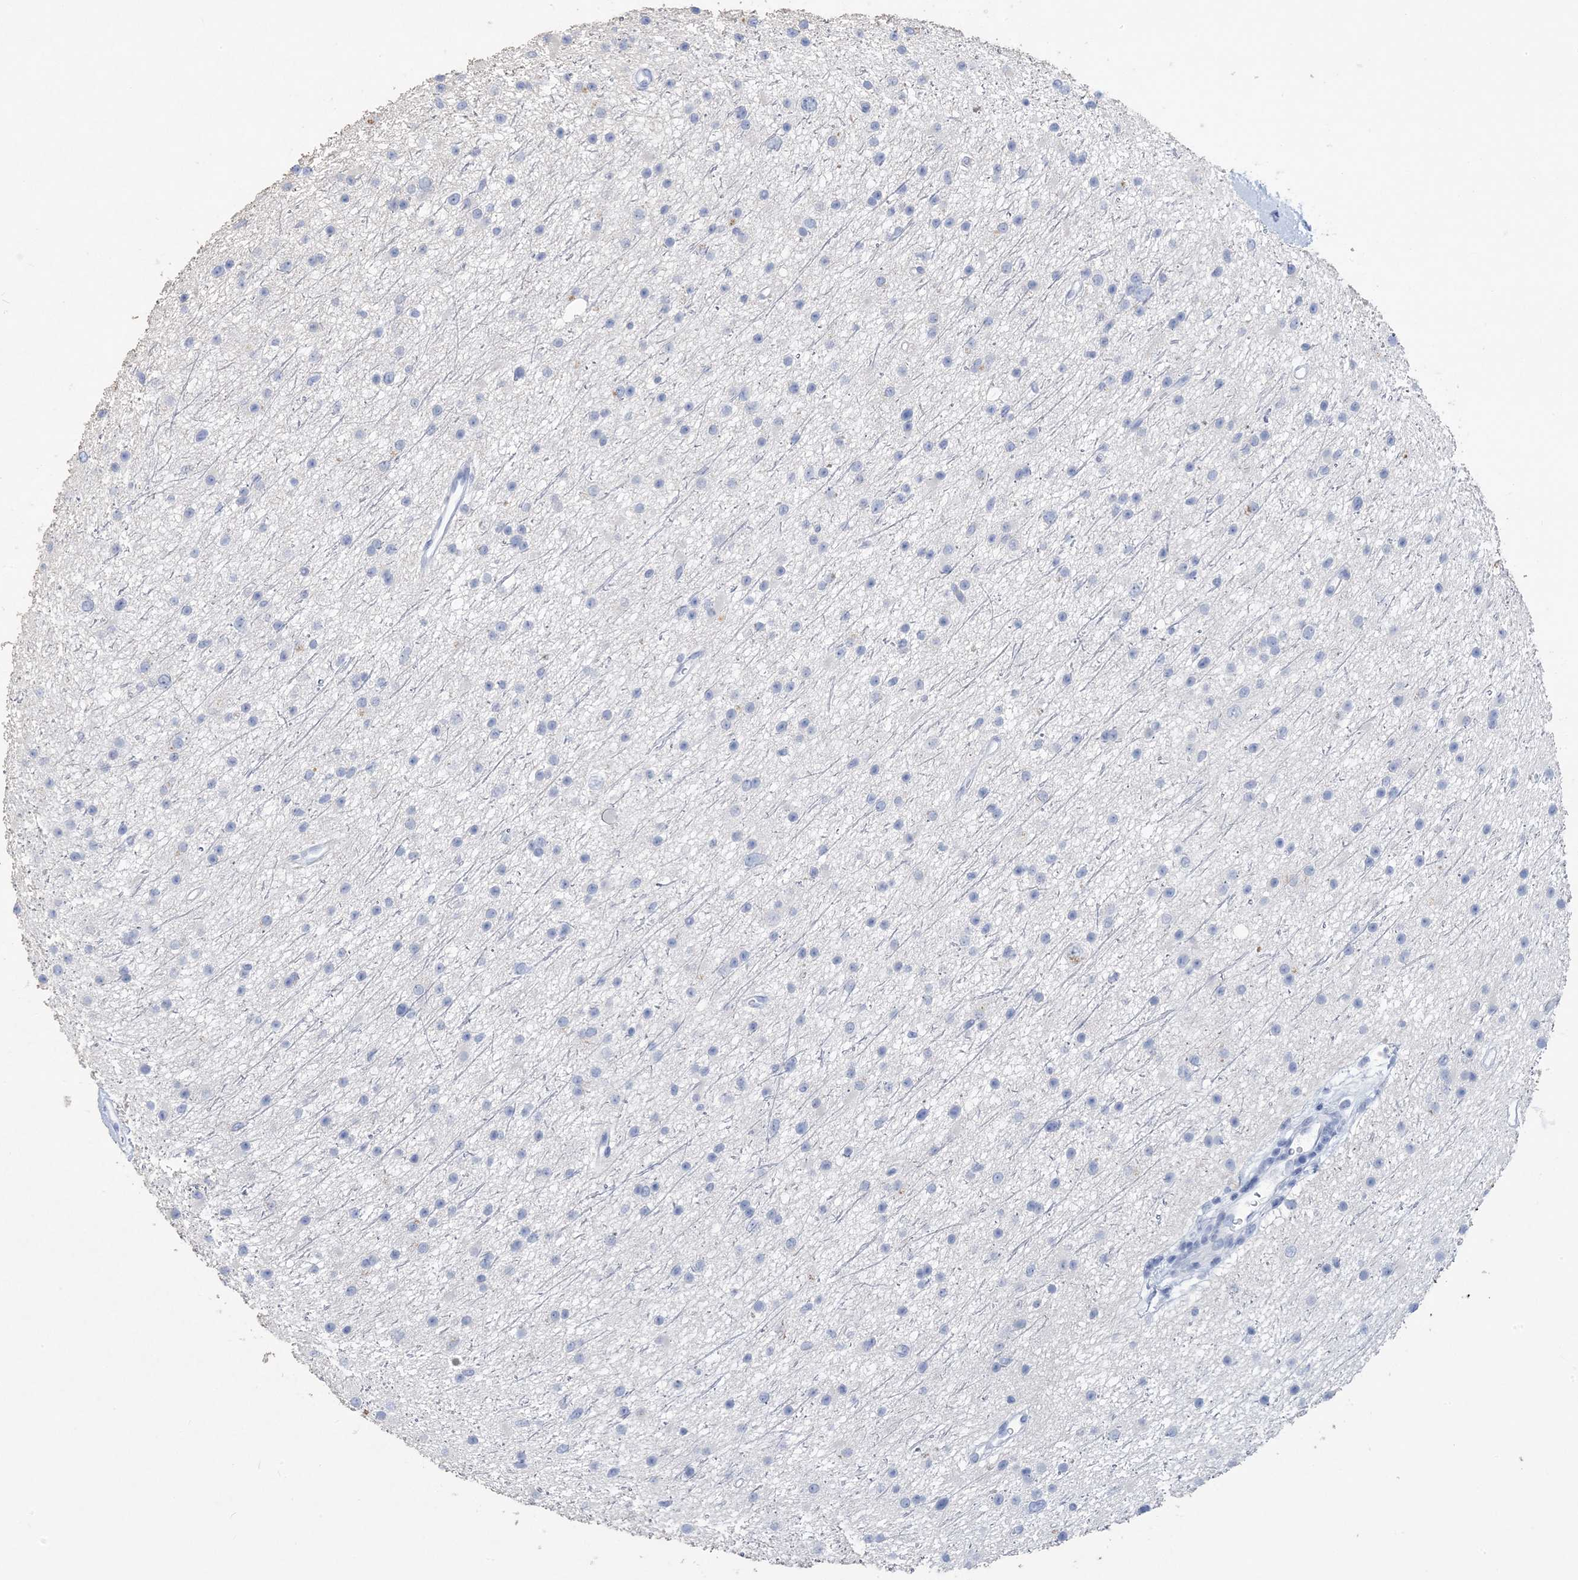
{"staining": {"intensity": "negative", "quantity": "none", "location": "none"}, "tissue": "glioma", "cell_type": "Tumor cells", "image_type": "cancer", "snomed": [{"axis": "morphology", "description": "Glioma, malignant, Low grade"}, {"axis": "topography", "description": "Cerebral cortex"}], "caption": "The IHC micrograph has no significant positivity in tumor cells of glioma tissue.", "gene": "SH3YL1", "patient": {"sex": "female", "age": 39}}